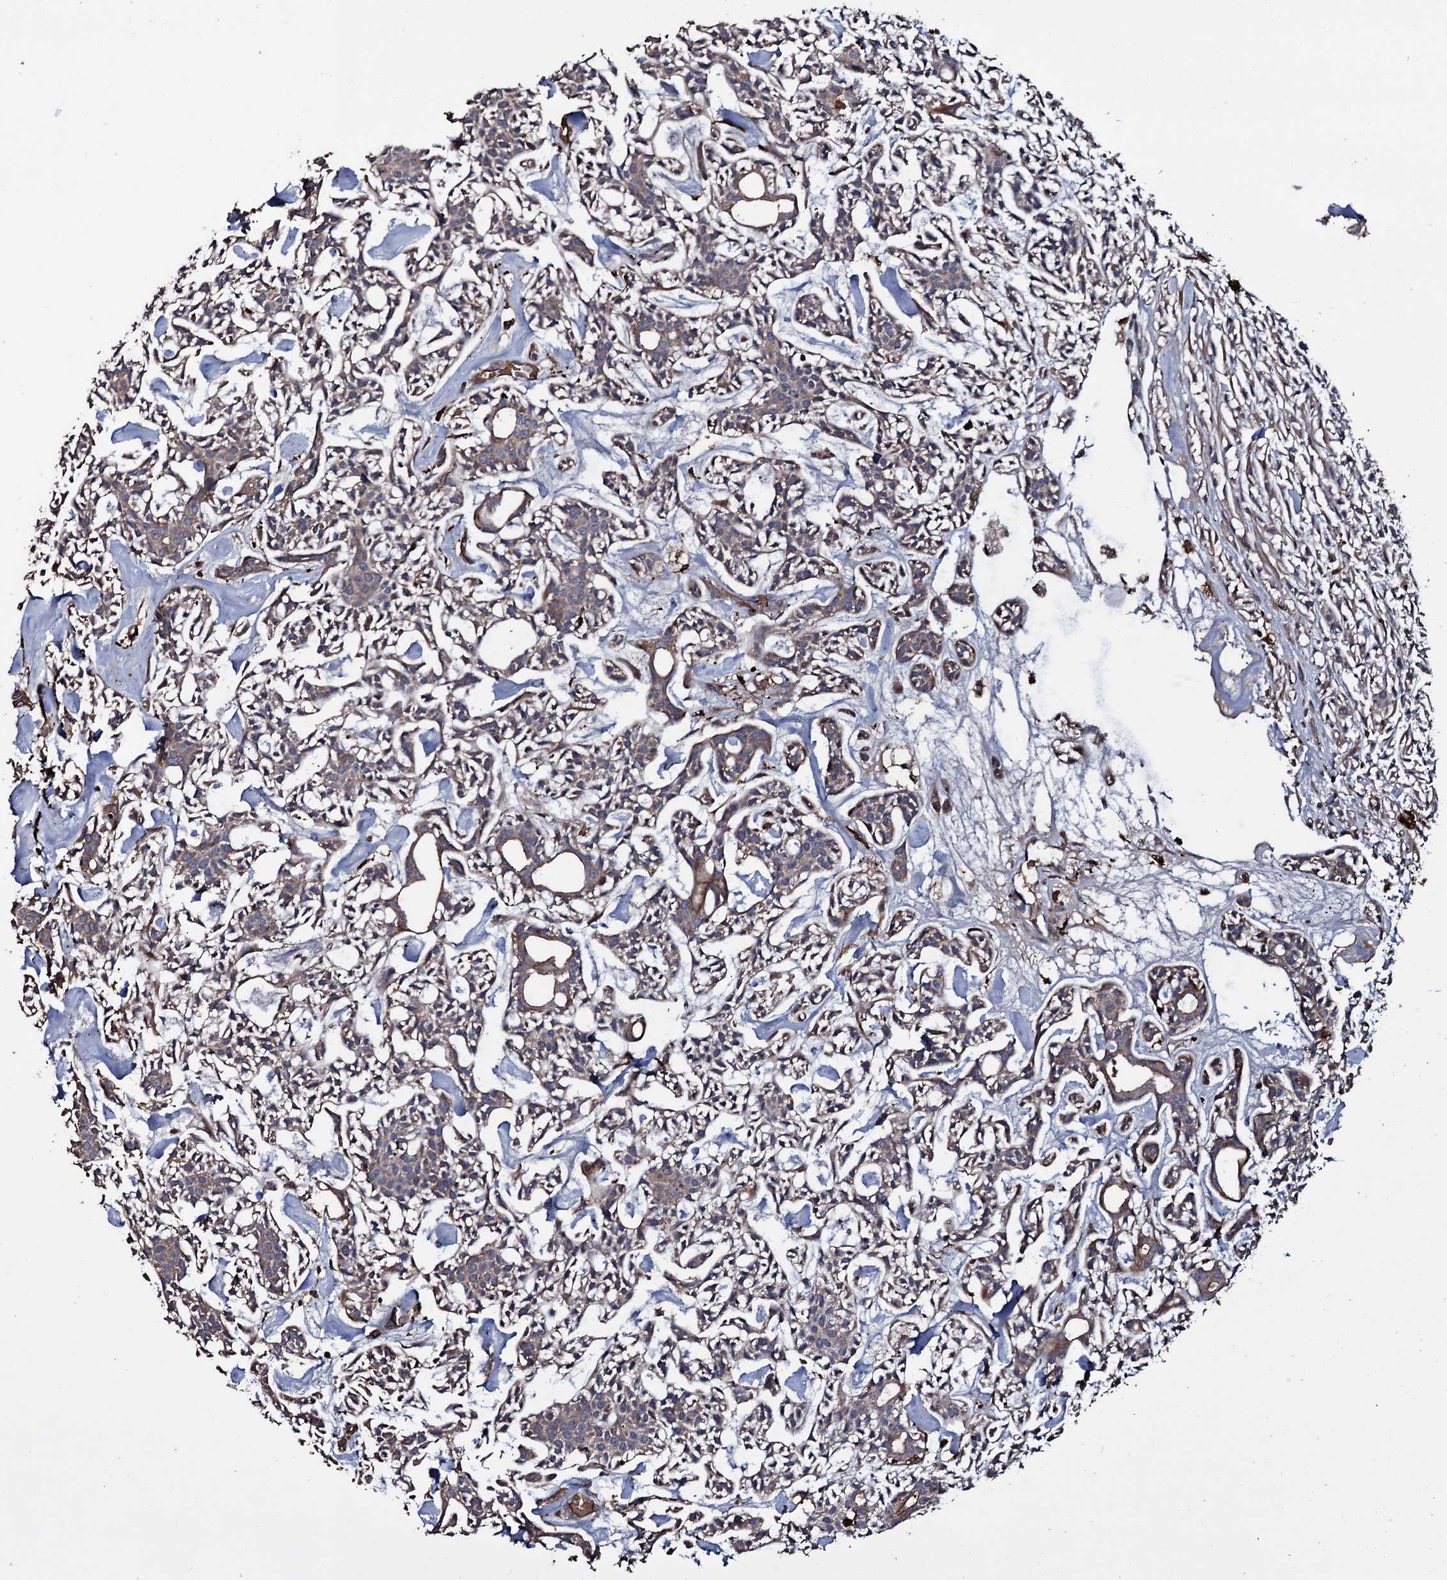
{"staining": {"intensity": "weak", "quantity": "<25%", "location": "cytoplasmic/membranous"}, "tissue": "head and neck cancer", "cell_type": "Tumor cells", "image_type": "cancer", "snomed": [{"axis": "morphology", "description": "Adenocarcinoma, NOS"}, {"axis": "topography", "description": "Salivary gland"}, {"axis": "topography", "description": "Head-Neck"}], "caption": "Immunohistochemical staining of human head and neck cancer reveals no significant positivity in tumor cells.", "gene": "ZSWIM8", "patient": {"sex": "male", "age": 55}}